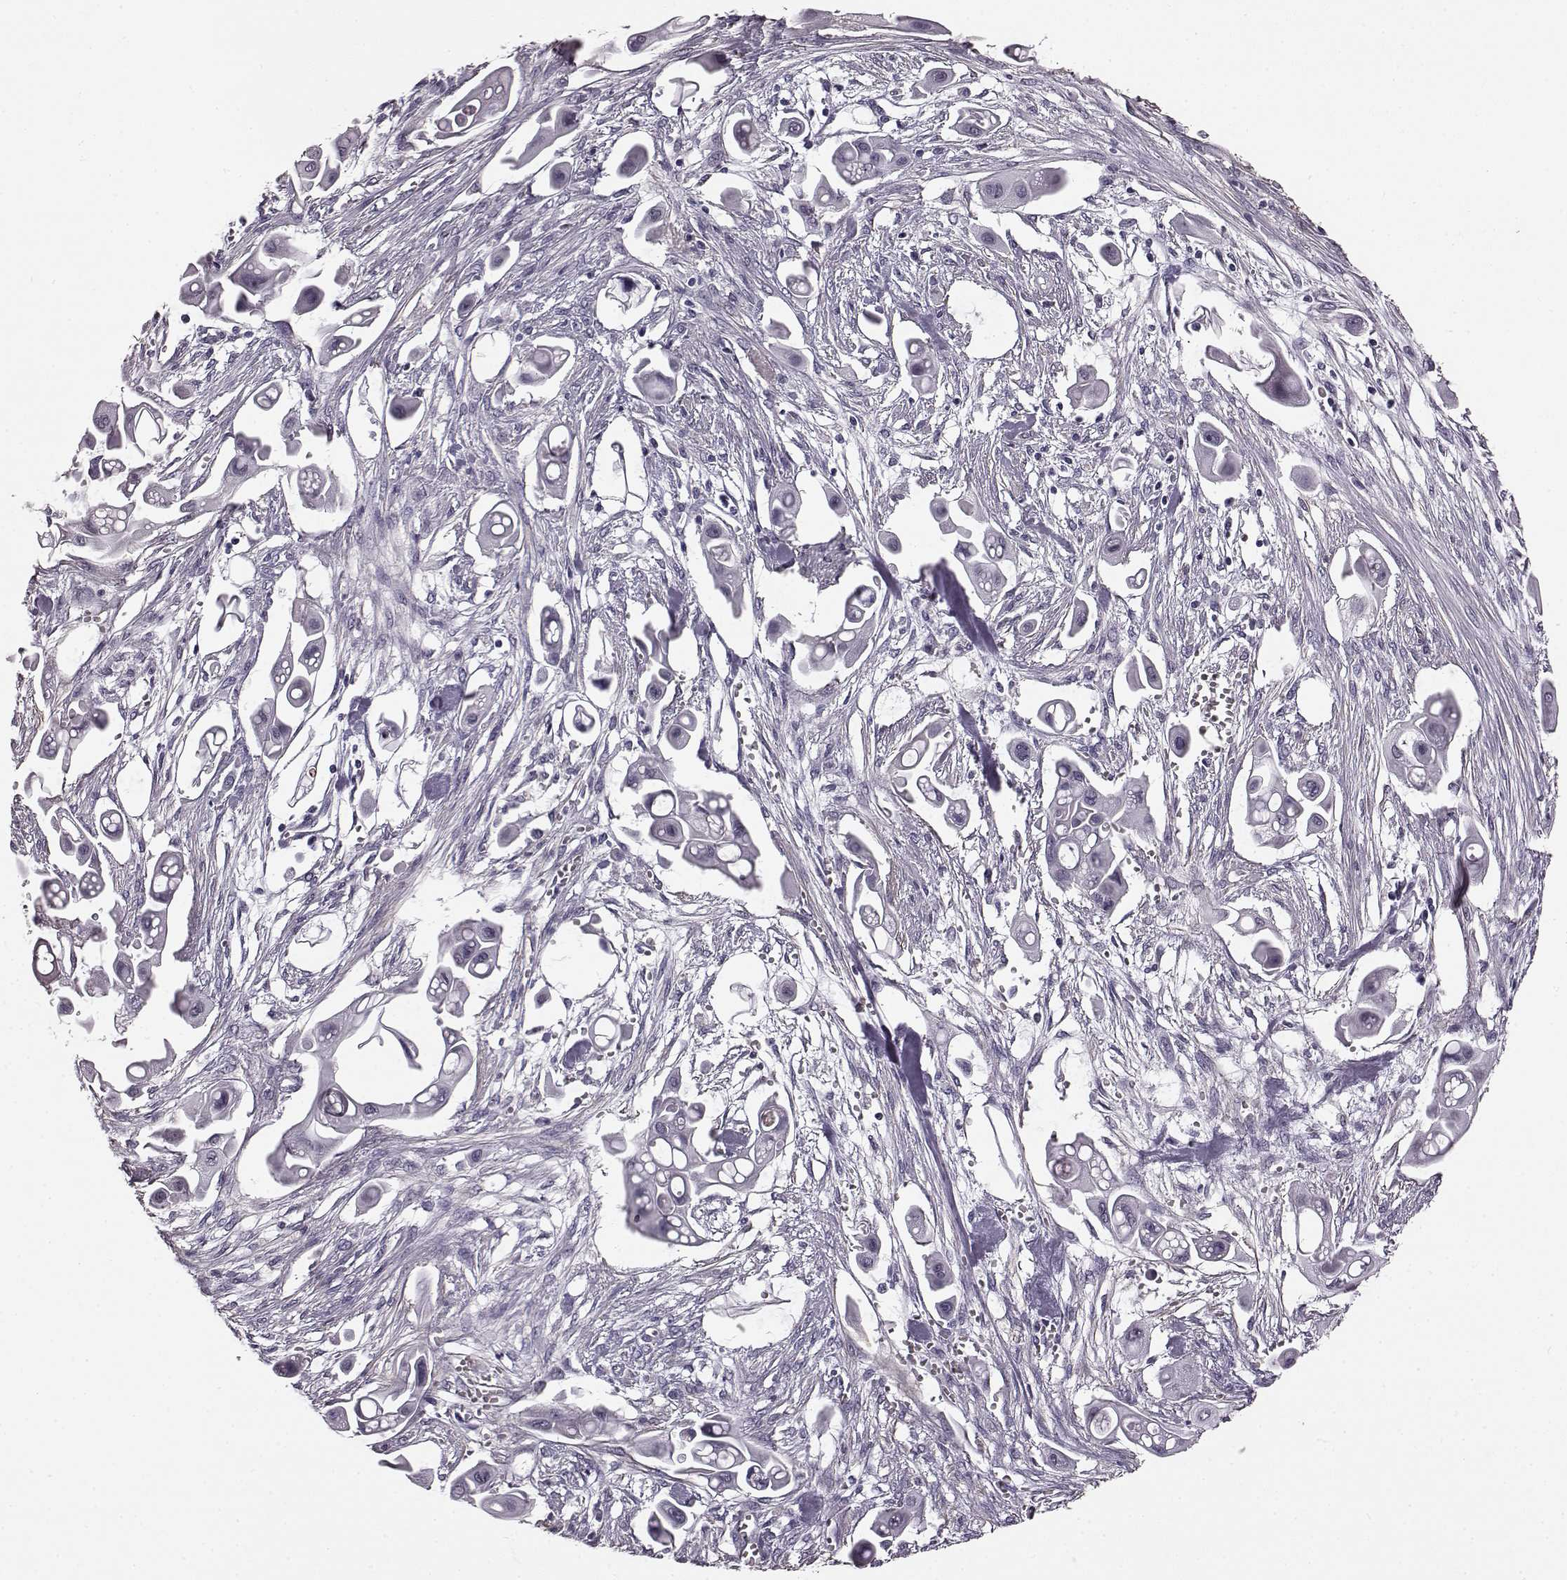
{"staining": {"intensity": "negative", "quantity": "none", "location": "none"}, "tissue": "pancreatic cancer", "cell_type": "Tumor cells", "image_type": "cancer", "snomed": [{"axis": "morphology", "description": "Adenocarcinoma, NOS"}, {"axis": "topography", "description": "Pancreas"}], "caption": "IHC of human pancreatic cancer displays no positivity in tumor cells.", "gene": "SLCO3A1", "patient": {"sex": "male", "age": 50}}